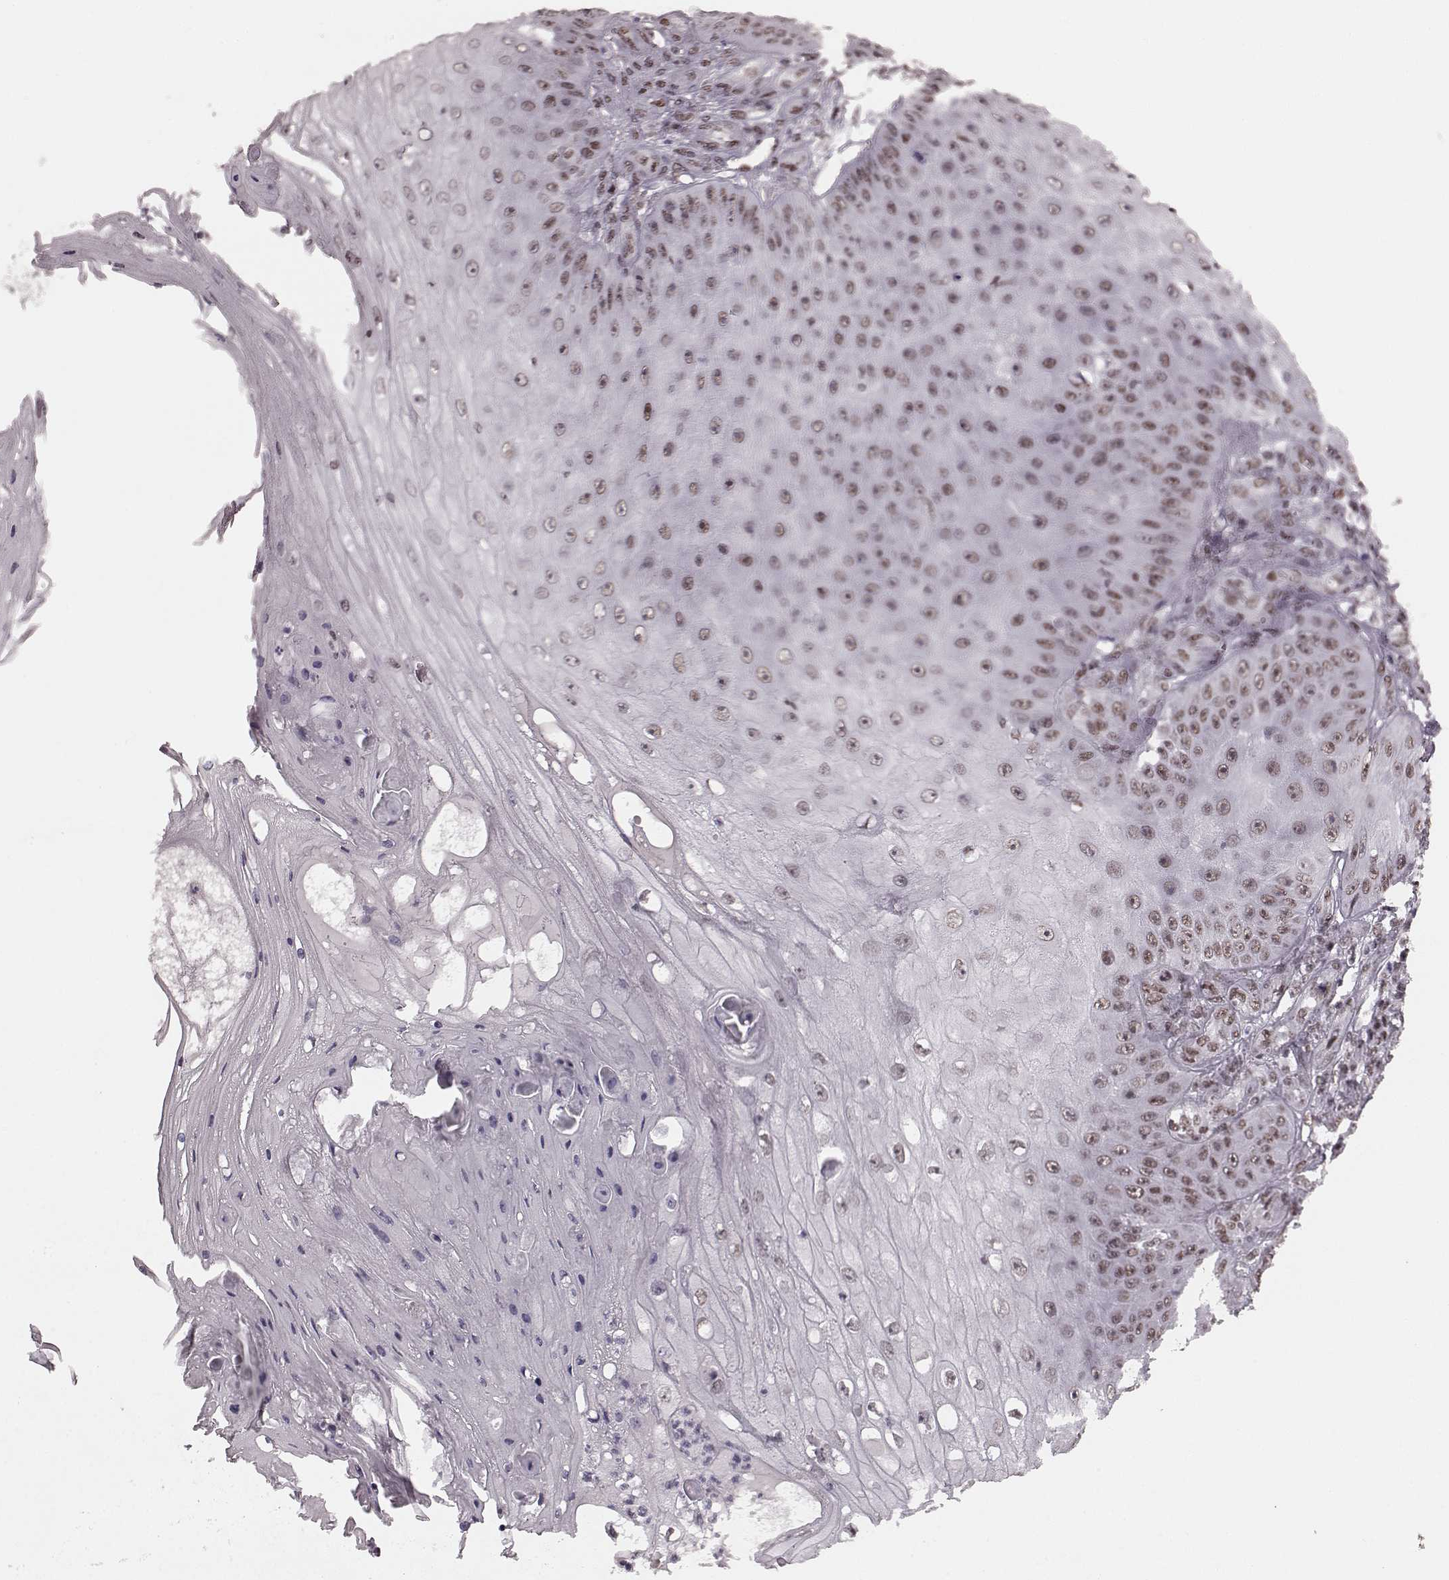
{"staining": {"intensity": "weak", "quantity": ">75%", "location": "nuclear"}, "tissue": "skin cancer", "cell_type": "Tumor cells", "image_type": "cancer", "snomed": [{"axis": "morphology", "description": "Squamous cell carcinoma, NOS"}, {"axis": "topography", "description": "Skin"}], "caption": "This photomicrograph displays immunohistochemistry staining of human skin cancer, with low weak nuclear staining in about >75% of tumor cells.", "gene": "NR2C1", "patient": {"sex": "male", "age": 70}}